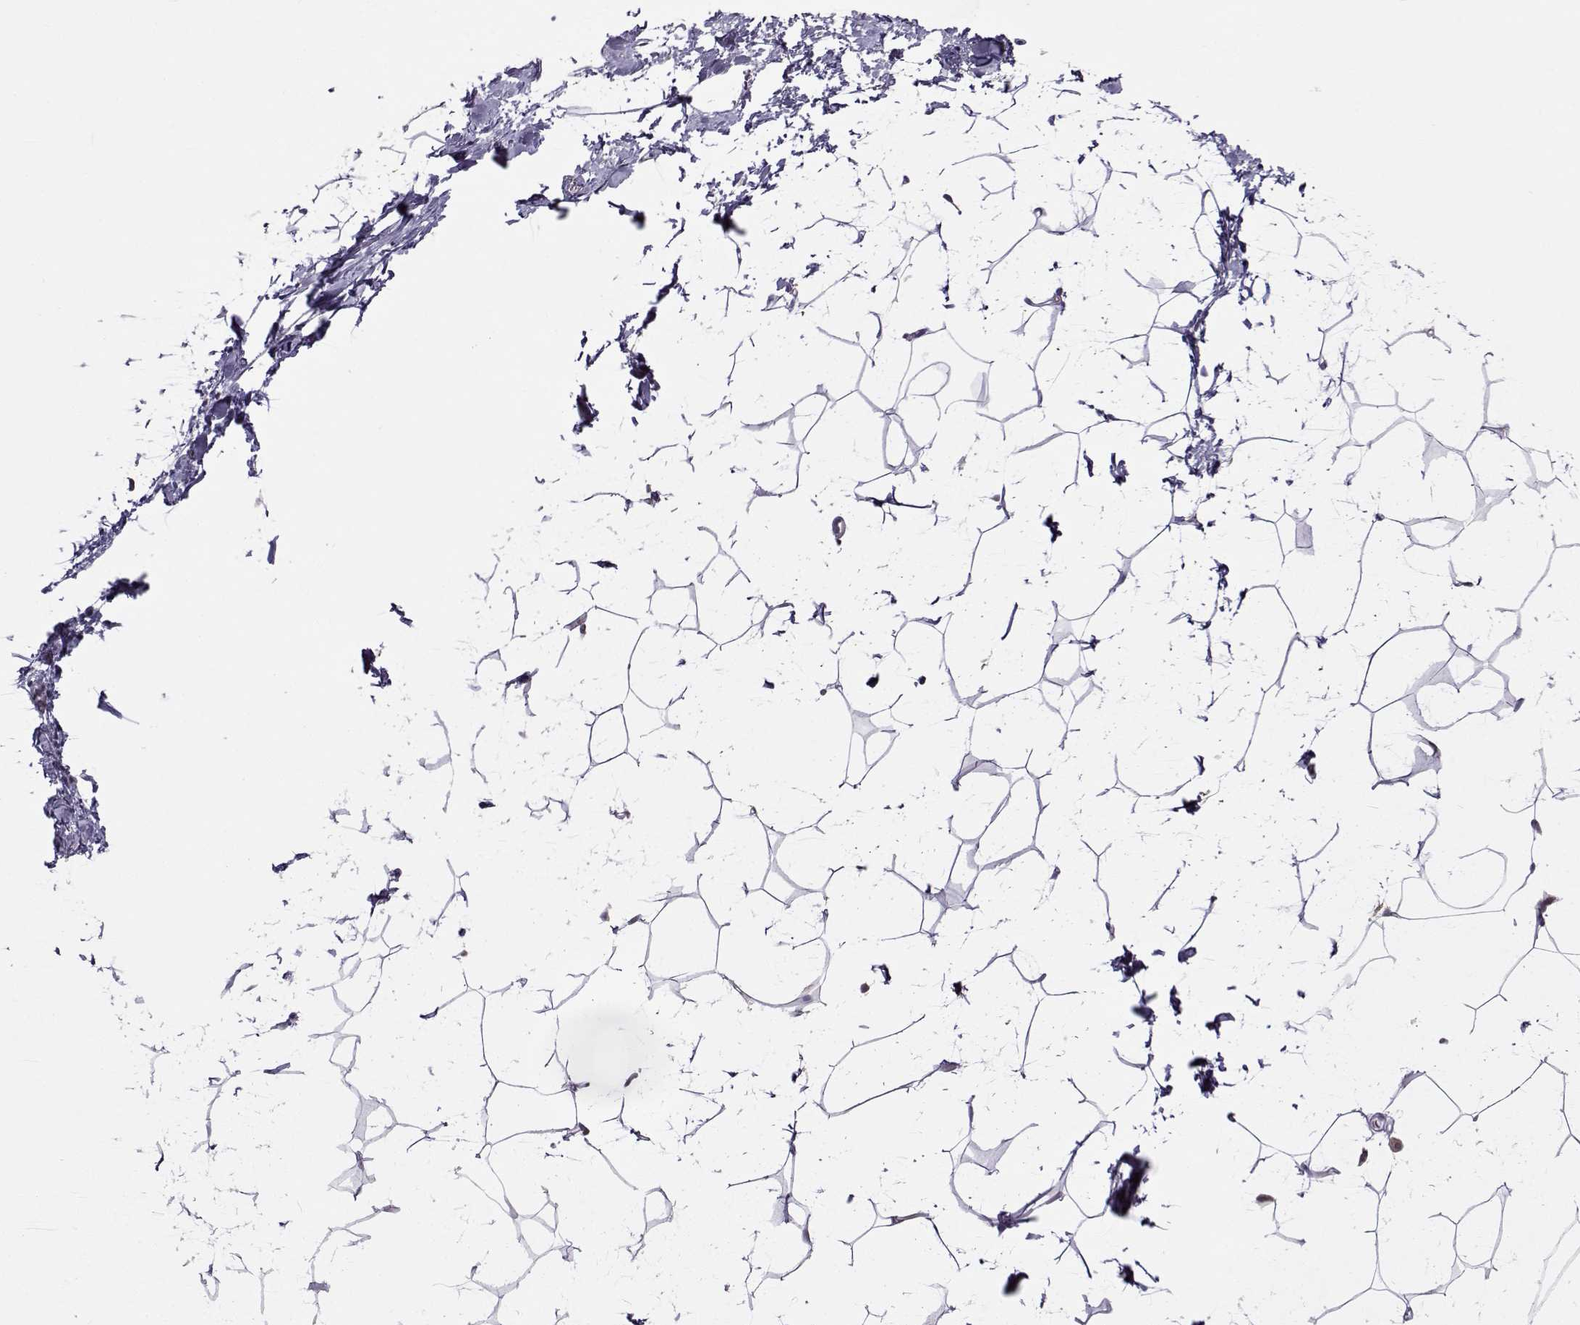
{"staining": {"intensity": "negative", "quantity": "none", "location": "none"}, "tissue": "breast", "cell_type": "Adipocytes", "image_type": "normal", "snomed": [{"axis": "morphology", "description": "Normal tissue, NOS"}, {"axis": "topography", "description": "Breast"}], "caption": "The histopathology image demonstrates no staining of adipocytes in unremarkable breast. Nuclei are stained in blue.", "gene": "BACH1", "patient": {"sex": "female", "age": 32}}